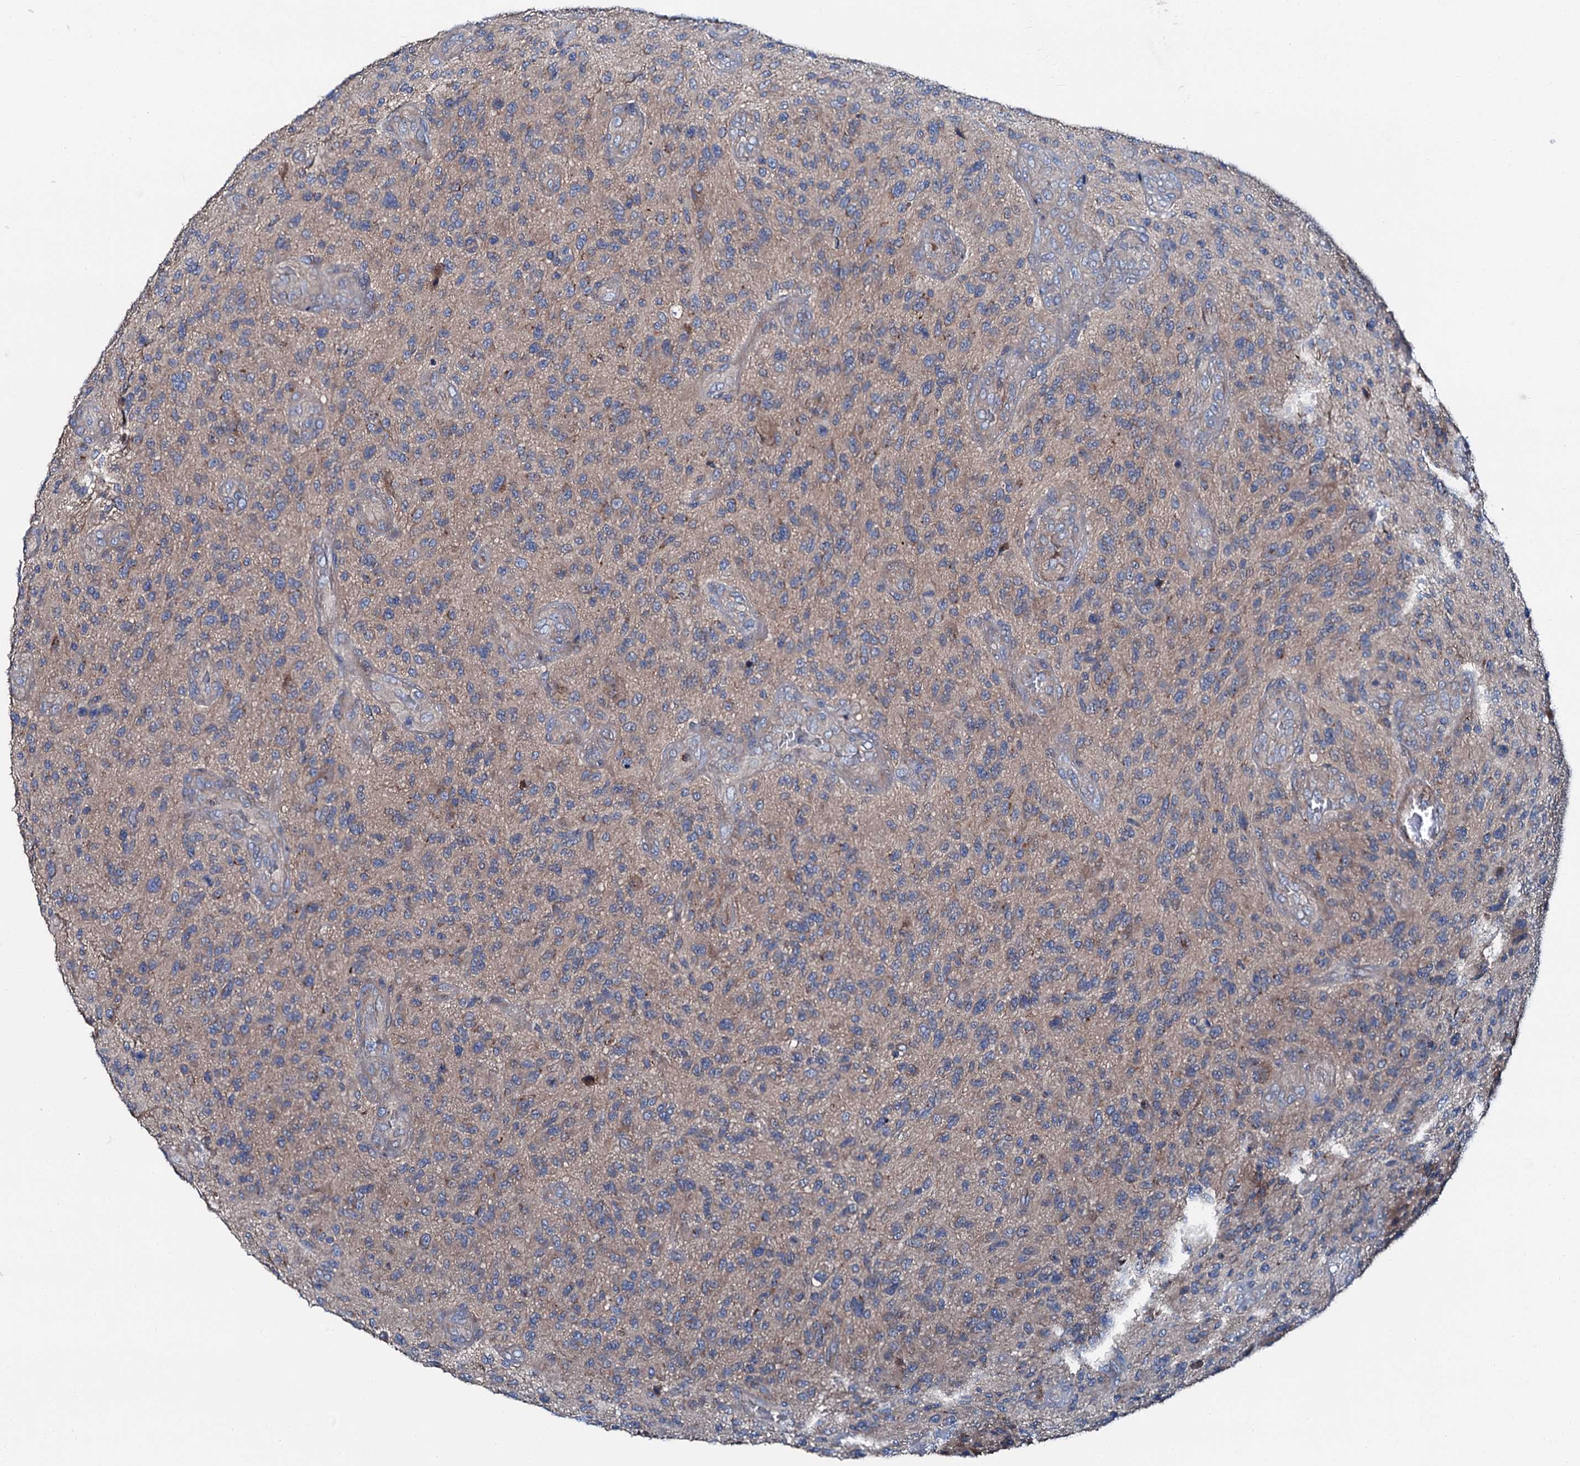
{"staining": {"intensity": "weak", "quantity": "25%-75%", "location": "cytoplasmic/membranous"}, "tissue": "glioma", "cell_type": "Tumor cells", "image_type": "cancer", "snomed": [{"axis": "morphology", "description": "Glioma, malignant, High grade"}, {"axis": "topography", "description": "Brain"}], "caption": "Protein expression analysis of human glioma reveals weak cytoplasmic/membranous expression in about 25%-75% of tumor cells.", "gene": "SLC22A25", "patient": {"sex": "male", "age": 47}}